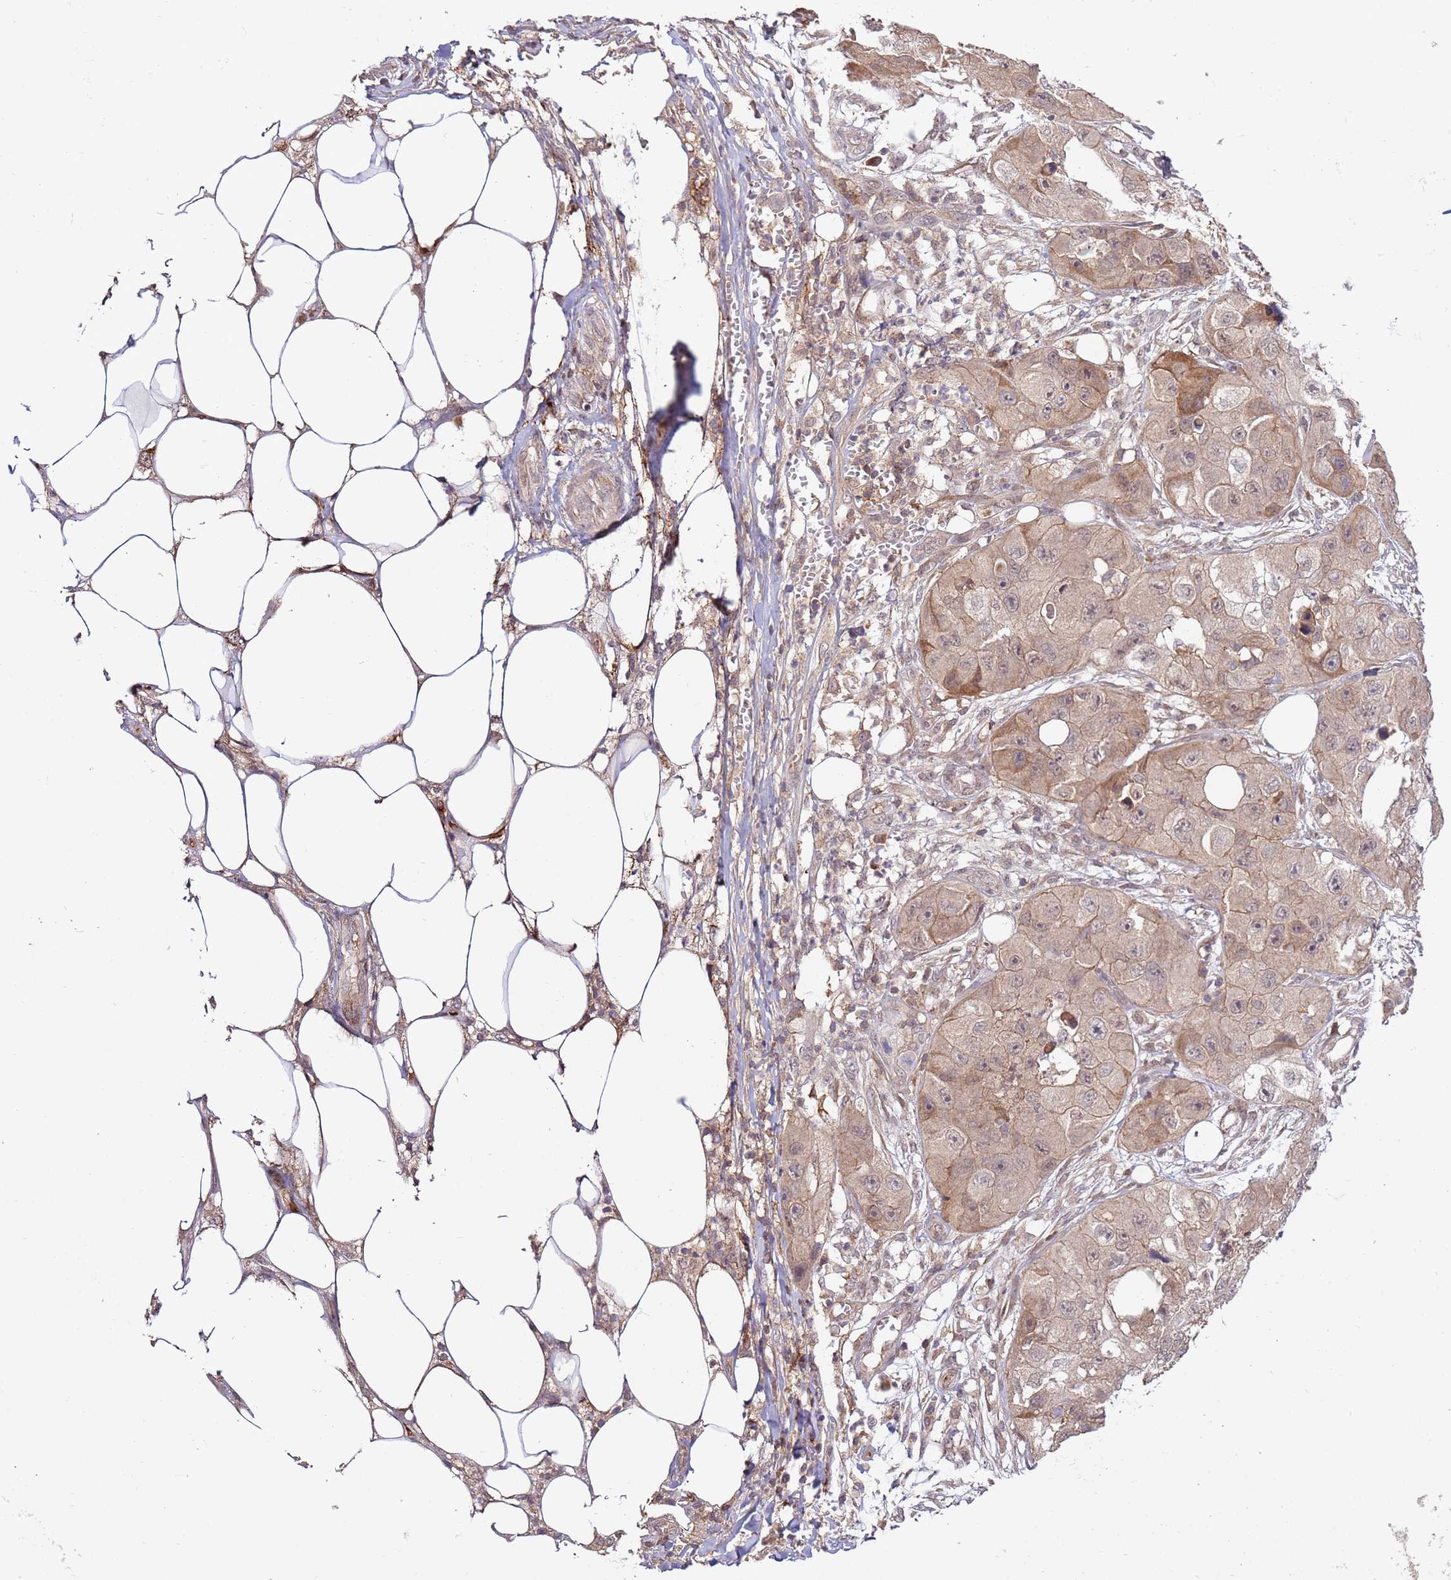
{"staining": {"intensity": "weak", "quantity": ">75%", "location": "cytoplasmic/membranous,nuclear"}, "tissue": "skin cancer", "cell_type": "Tumor cells", "image_type": "cancer", "snomed": [{"axis": "morphology", "description": "Squamous cell carcinoma, NOS"}, {"axis": "topography", "description": "Skin"}, {"axis": "topography", "description": "Subcutis"}], "caption": "Immunohistochemical staining of human skin cancer demonstrates low levels of weak cytoplasmic/membranous and nuclear protein positivity in about >75% of tumor cells.", "gene": "ZNF624", "patient": {"sex": "male", "age": 73}}